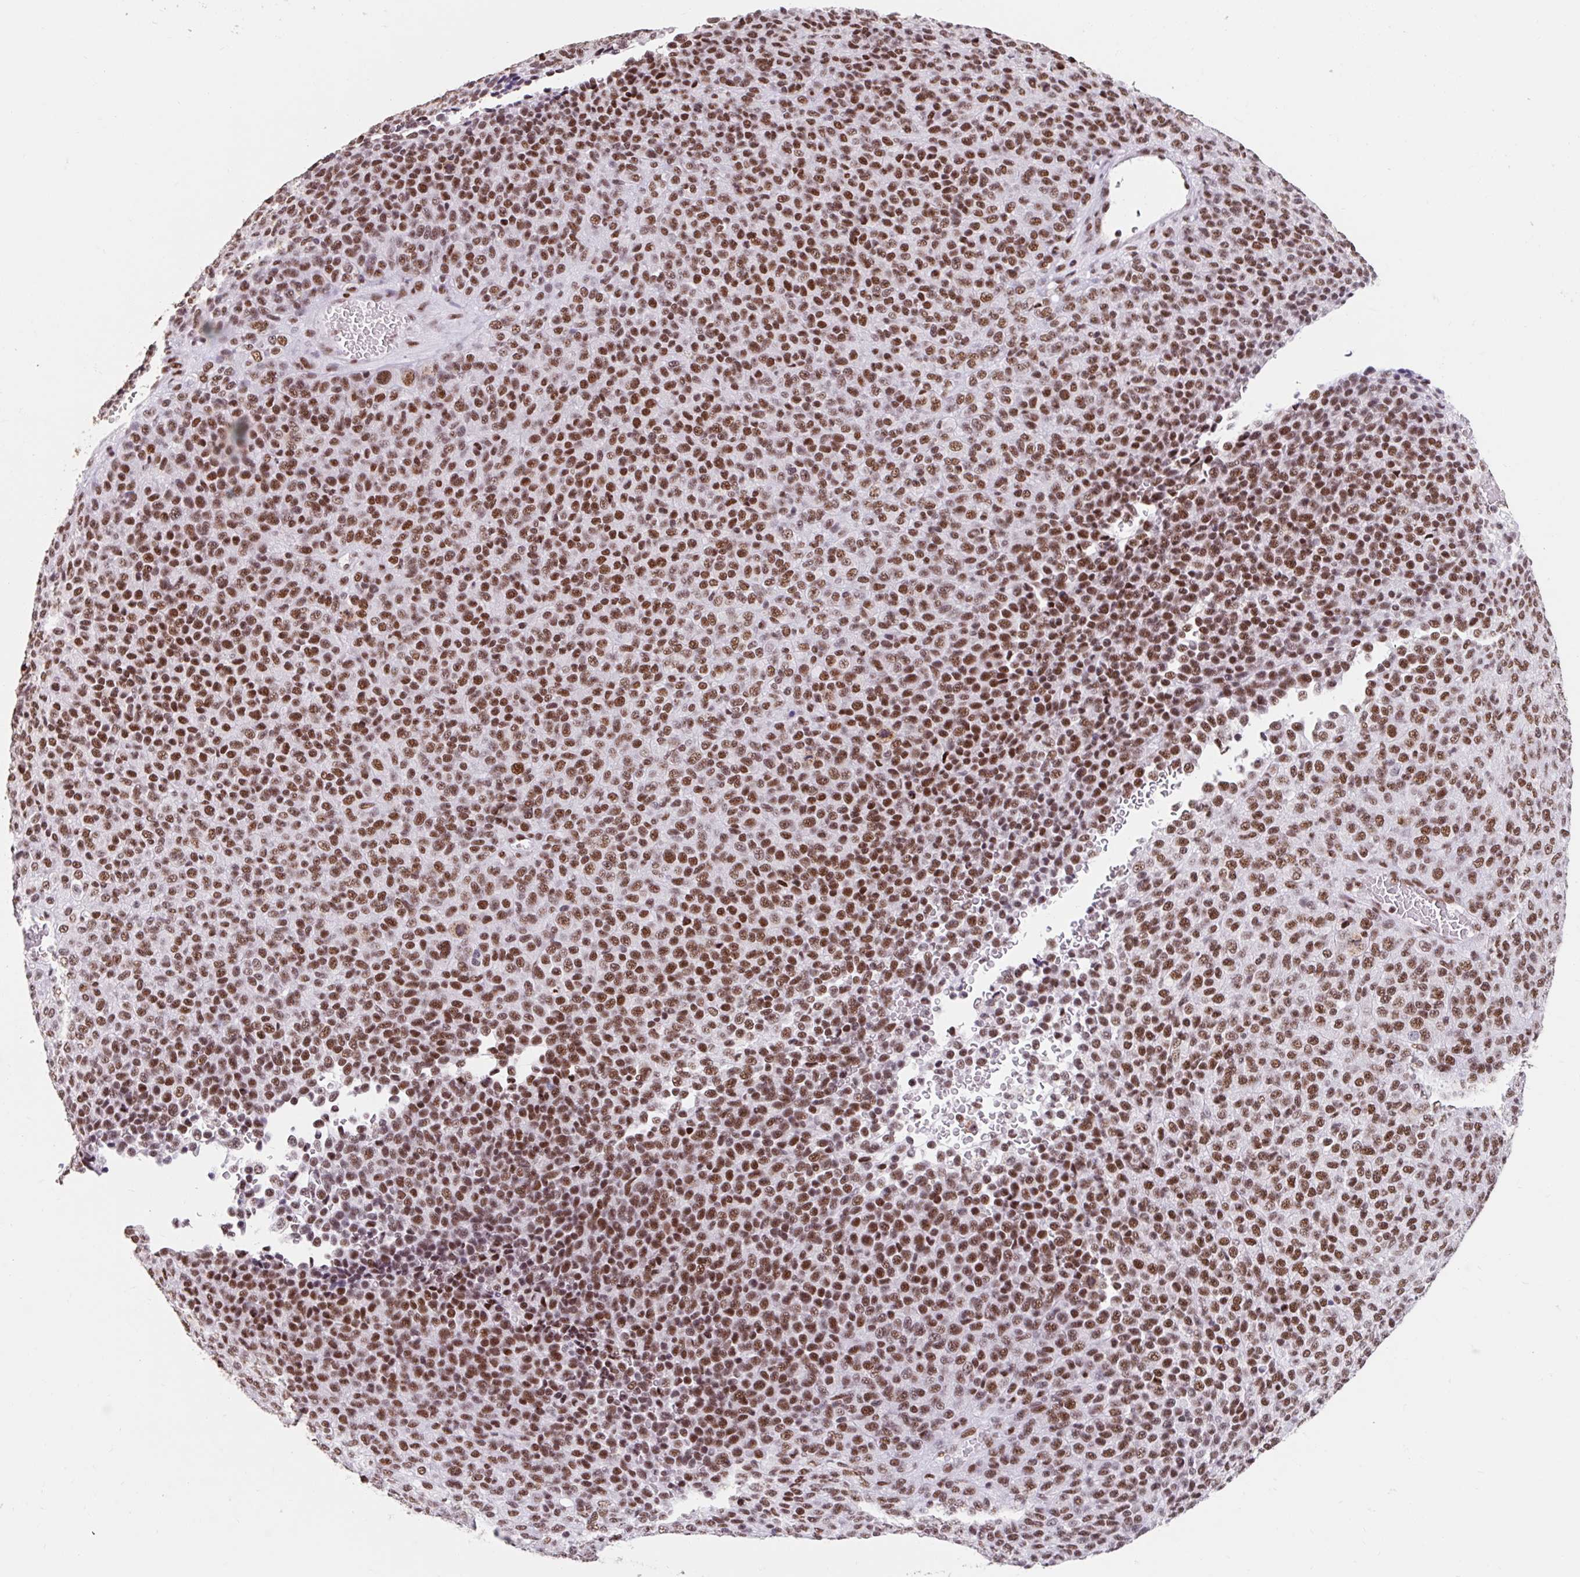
{"staining": {"intensity": "strong", "quantity": ">75%", "location": "nuclear"}, "tissue": "melanoma", "cell_type": "Tumor cells", "image_type": "cancer", "snomed": [{"axis": "morphology", "description": "Malignant melanoma, Metastatic site"}, {"axis": "topography", "description": "Brain"}], "caption": "Malignant melanoma (metastatic site) stained for a protein (brown) shows strong nuclear positive positivity in approximately >75% of tumor cells.", "gene": "SRSF10", "patient": {"sex": "female", "age": 56}}